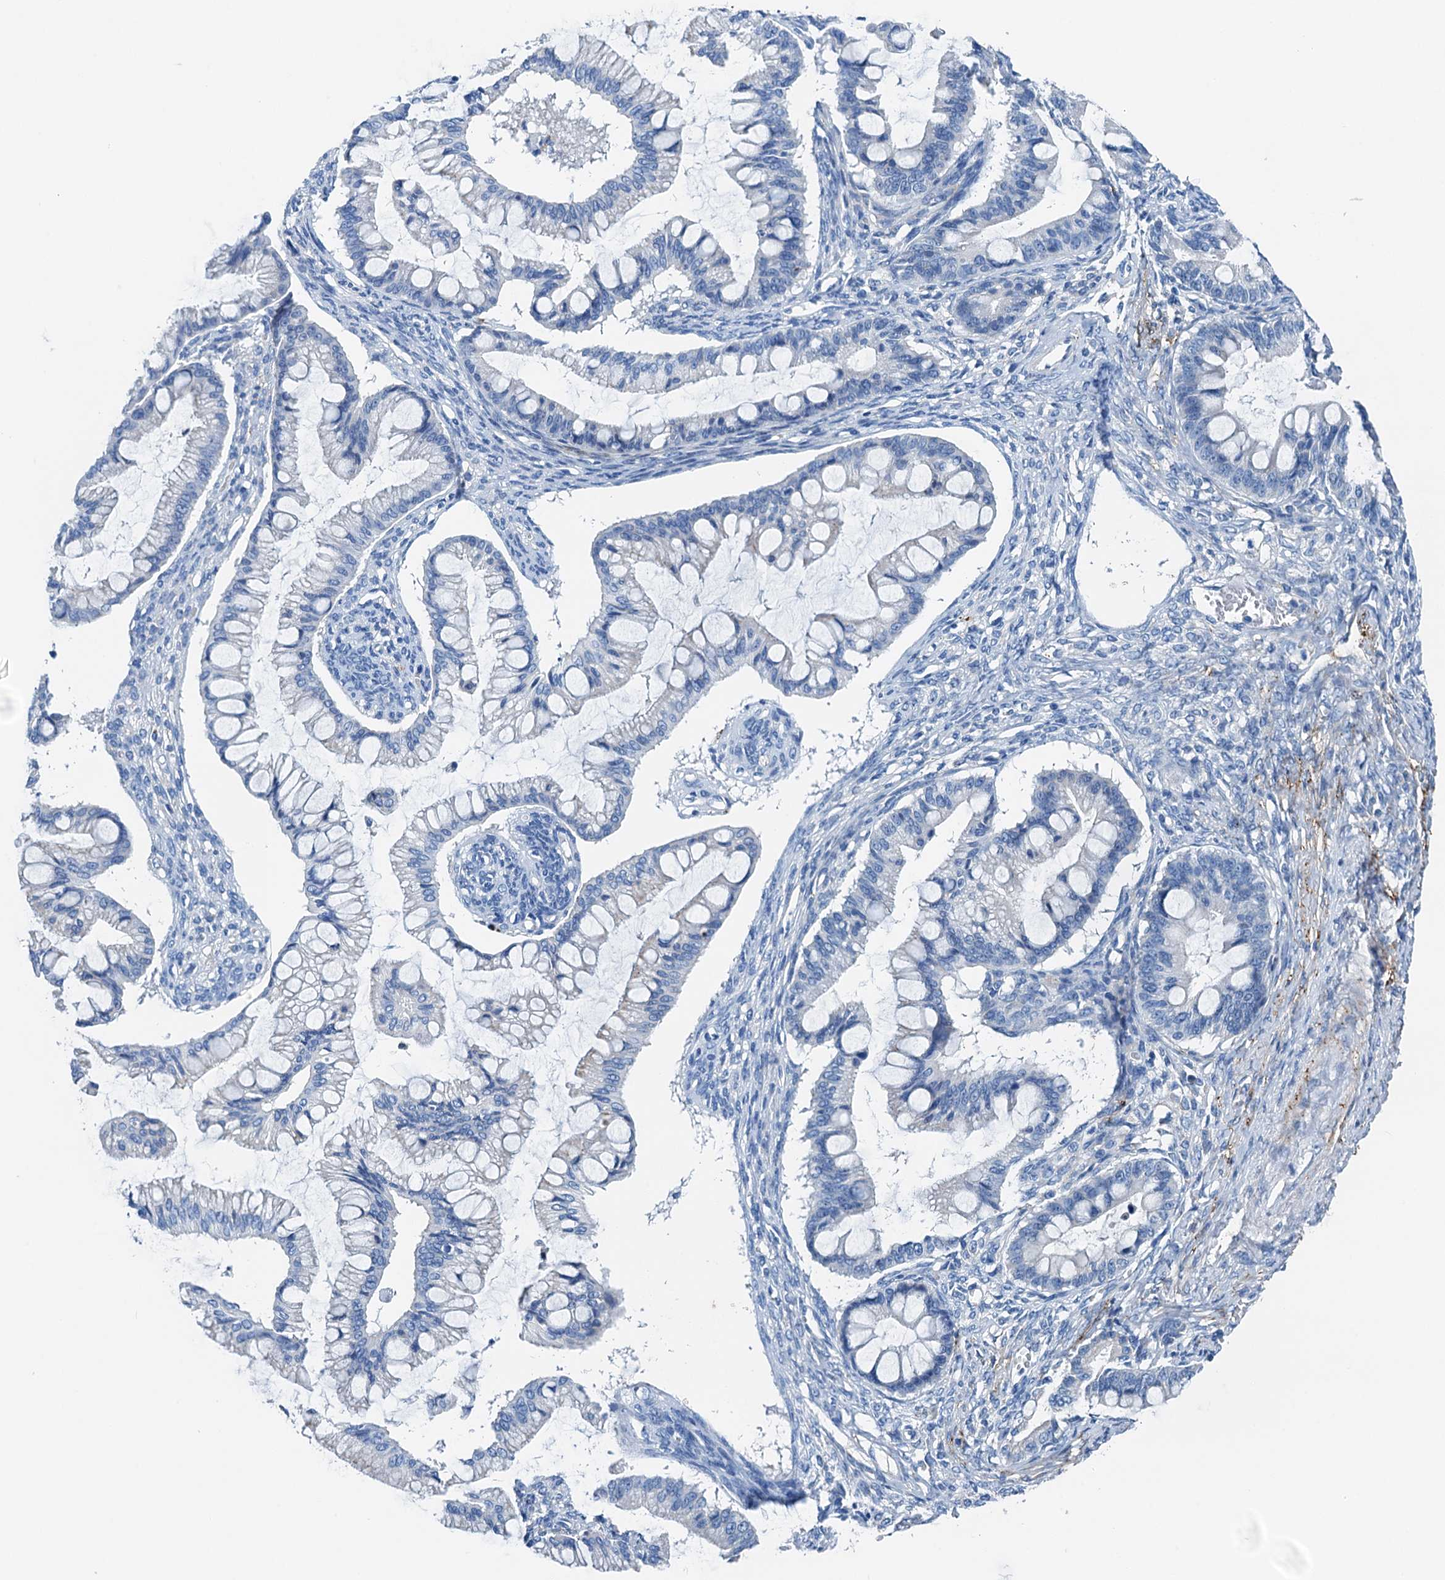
{"staining": {"intensity": "negative", "quantity": "none", "location": "none"}, "tissue": "ovarian cancer", "cell_type": "Tumor cells", "image_type": "cancer", "snomed": [{"axis": "morphology", "description": "Cystadenocarcinoma, mucinous, NOS"}, {"axis": "topography", "description": "Ovary"}], "caption": "Ovarian cancer stained for a protein using immunohistochemistry demonstrates no positivity tumor cells.", "gene": "C1QTNF4", "patient": {"sex": "female", "age": 73}}